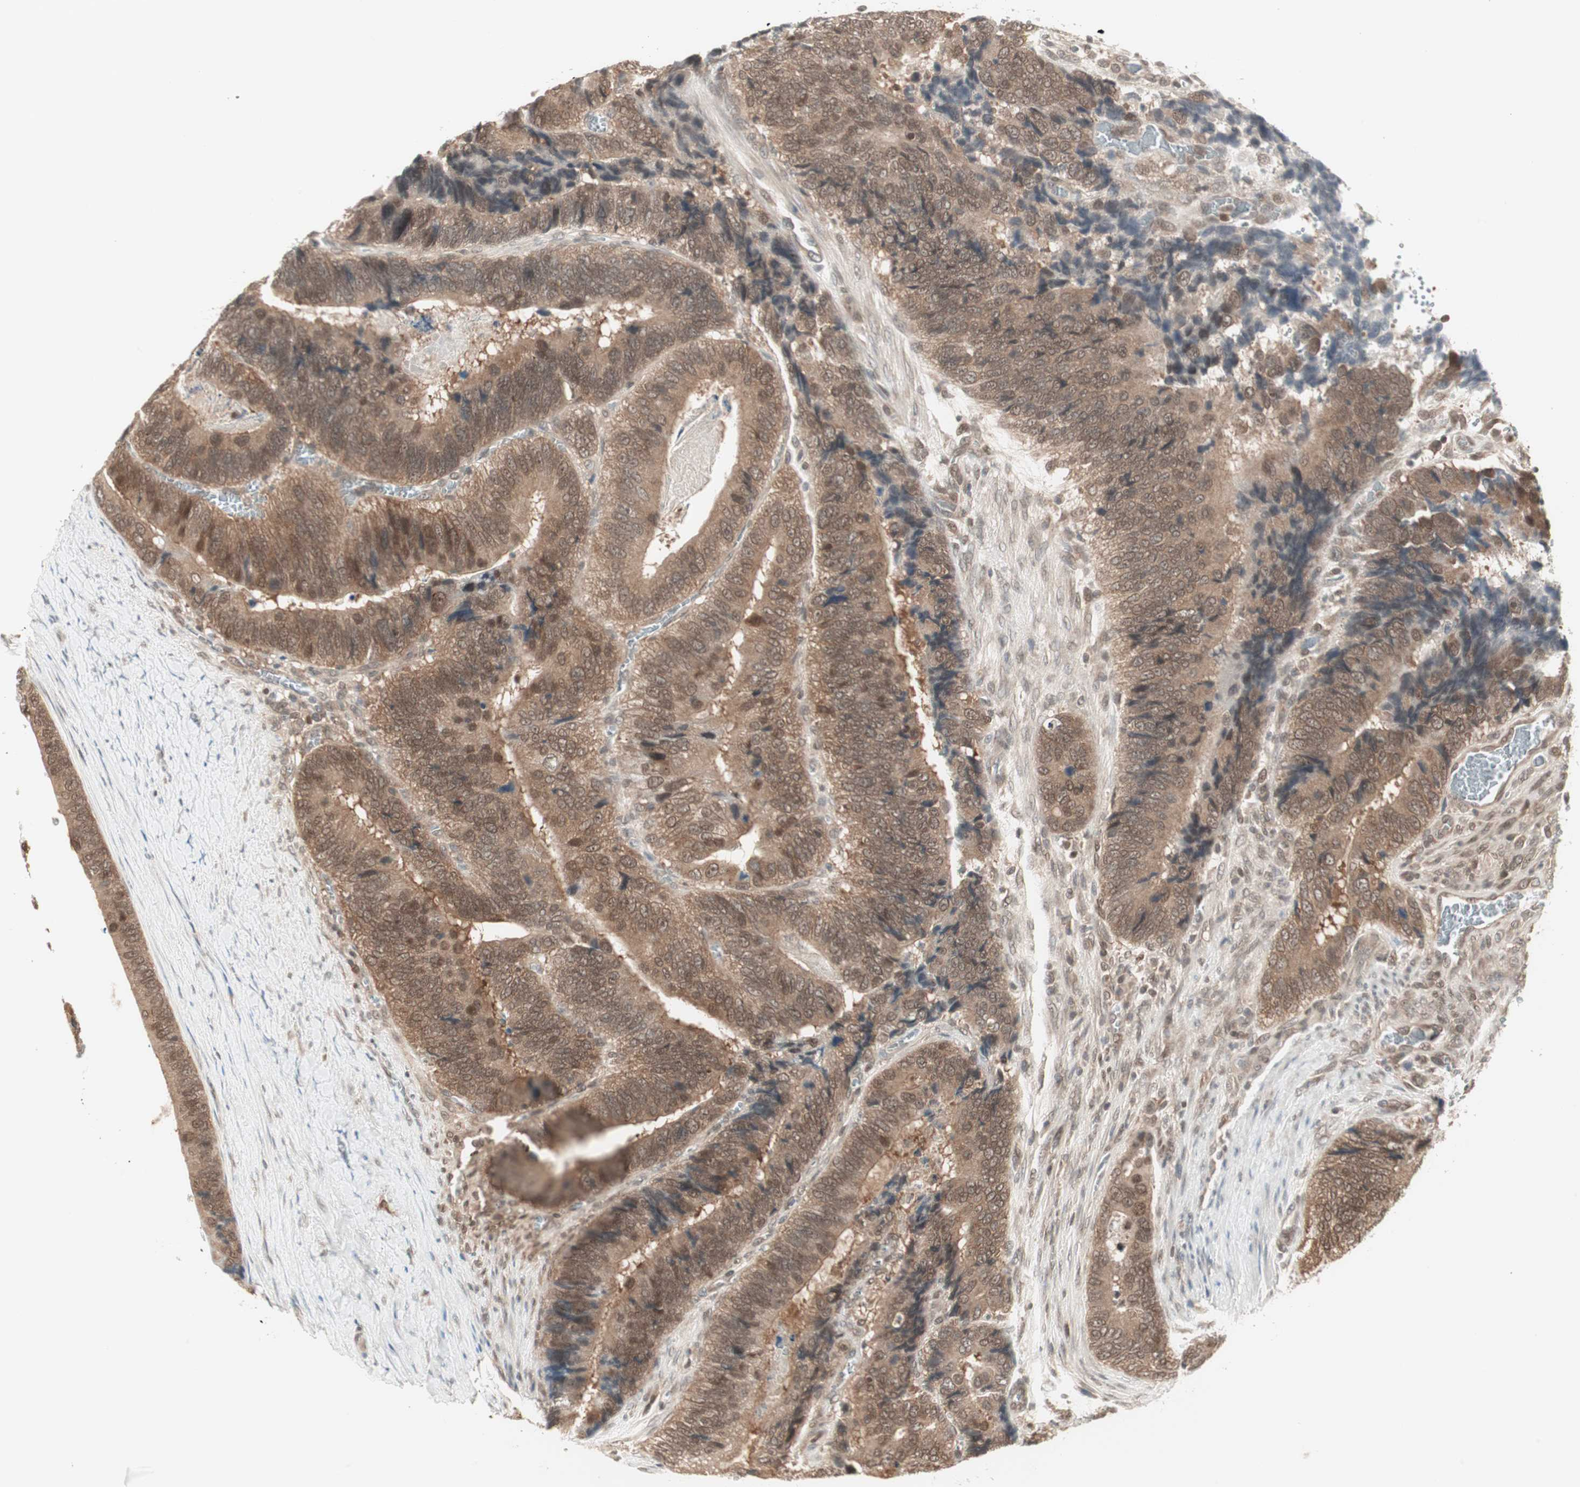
{"staining": {"intensity": "moderate", "quantity": ">75%", "location": "cytoplasmic/membranous"}, "tissue": "colorectal cancer", "cell_type": "Tumor cells", "image_type": "cancer", "snomed": [{"axis": "morphology", "description": "Adenocarcinoma, NOS"}, {"axis": "topography", "description": "Colon"}], "caption": "Adenocarcinoma (colorectal) stained with immunohistochemistry exhibits moderate cytoplasmic/membranous positivity in approximately >75% of tumor cells.", "gene": "UBE2I", "patient": {"sex": "male", "age": 72}}